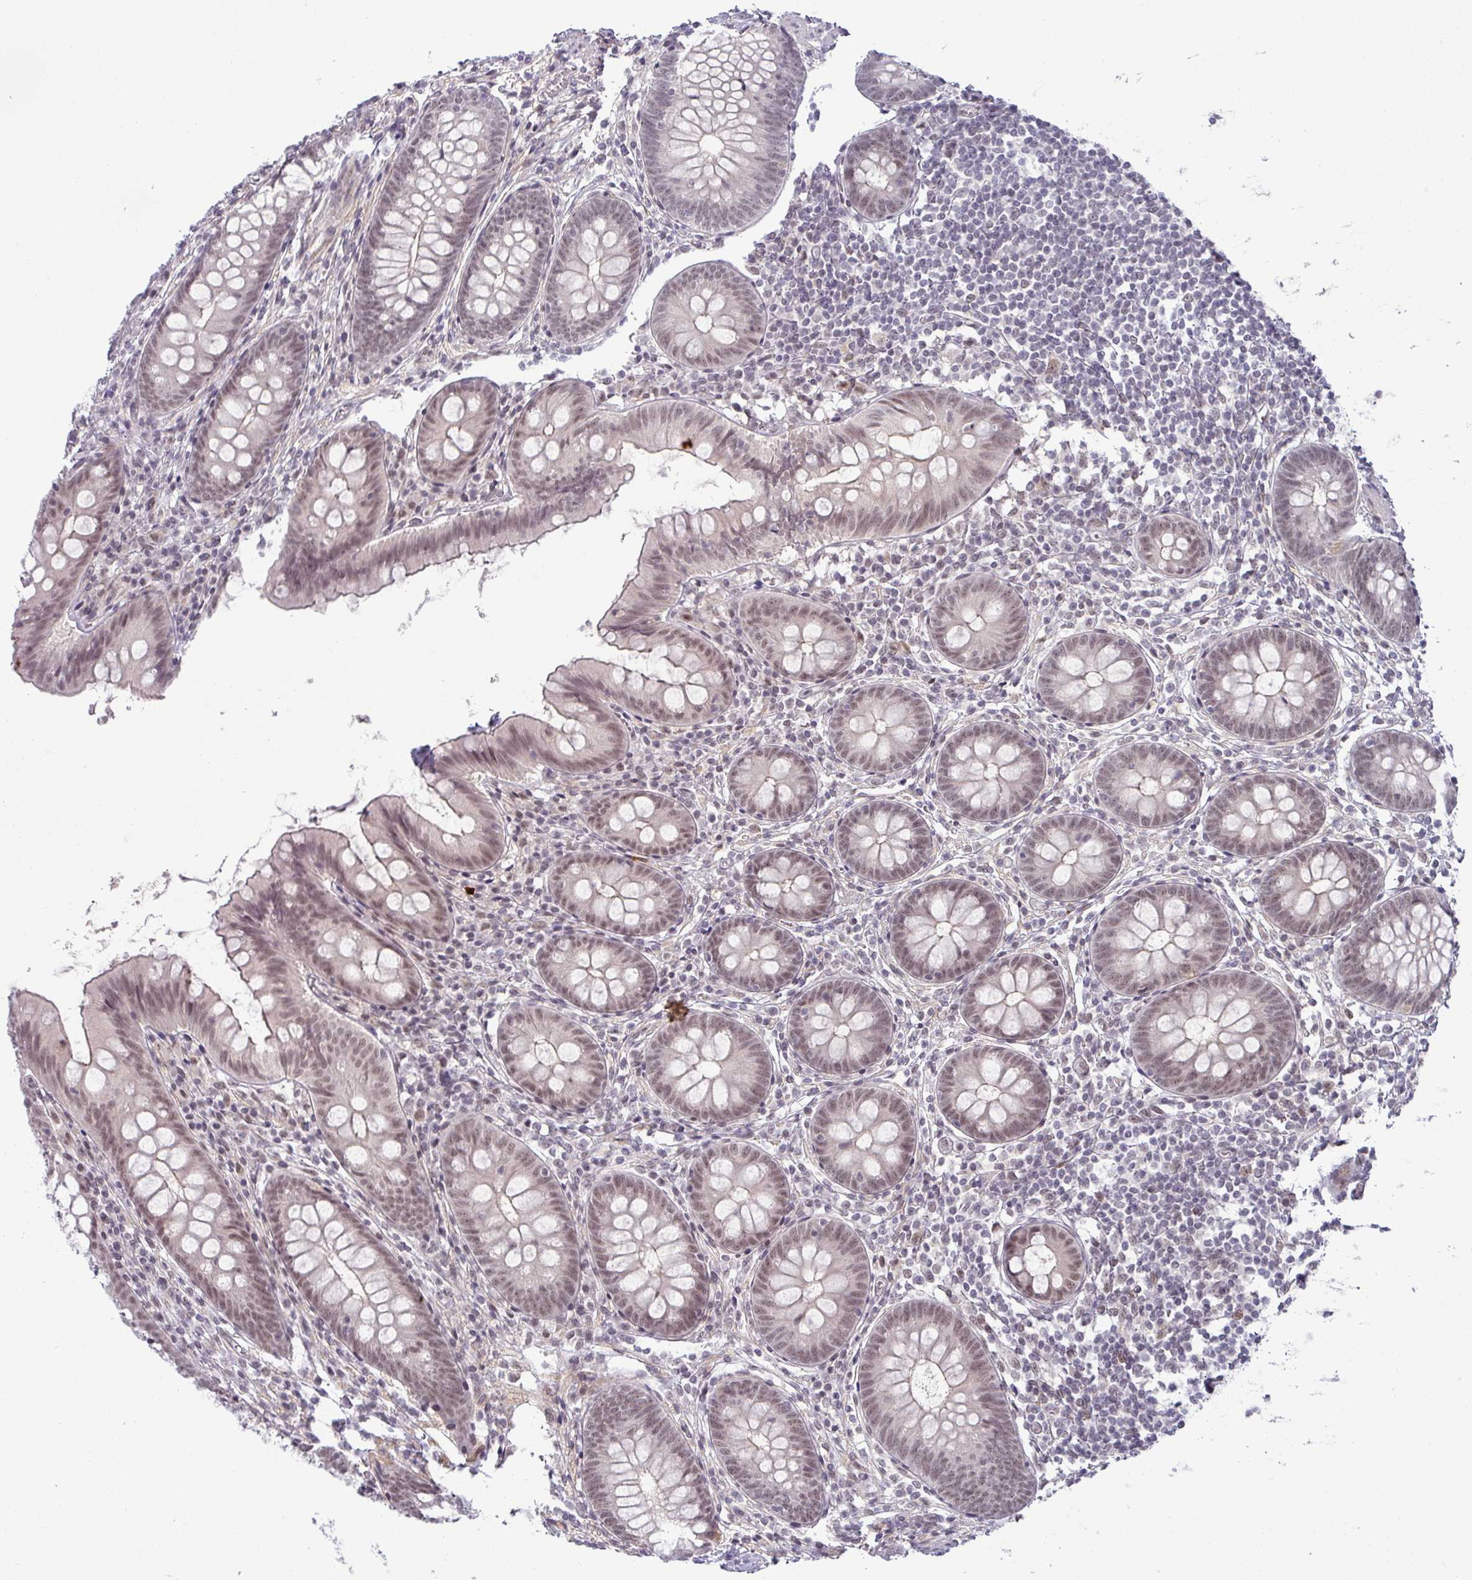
{"staining": {"intensity": "moderate", "quantity": ">75%", "location": "nuclear"}, "tissue": "appendix", "cell_type": "Glandular cells", "image_type": "normal", "snomed": [{"axis": "morphology", "description": "Normal tissue, NOS"}, {"axis": "topography", "description": "Appendix"}], "caption": "Glandular cells exhibit medium levels of moderate nuclear expression in about >75% of cells in normal appendix.", "gene": "PTPN20", "patient": {"sex": "female", "age": 51}}